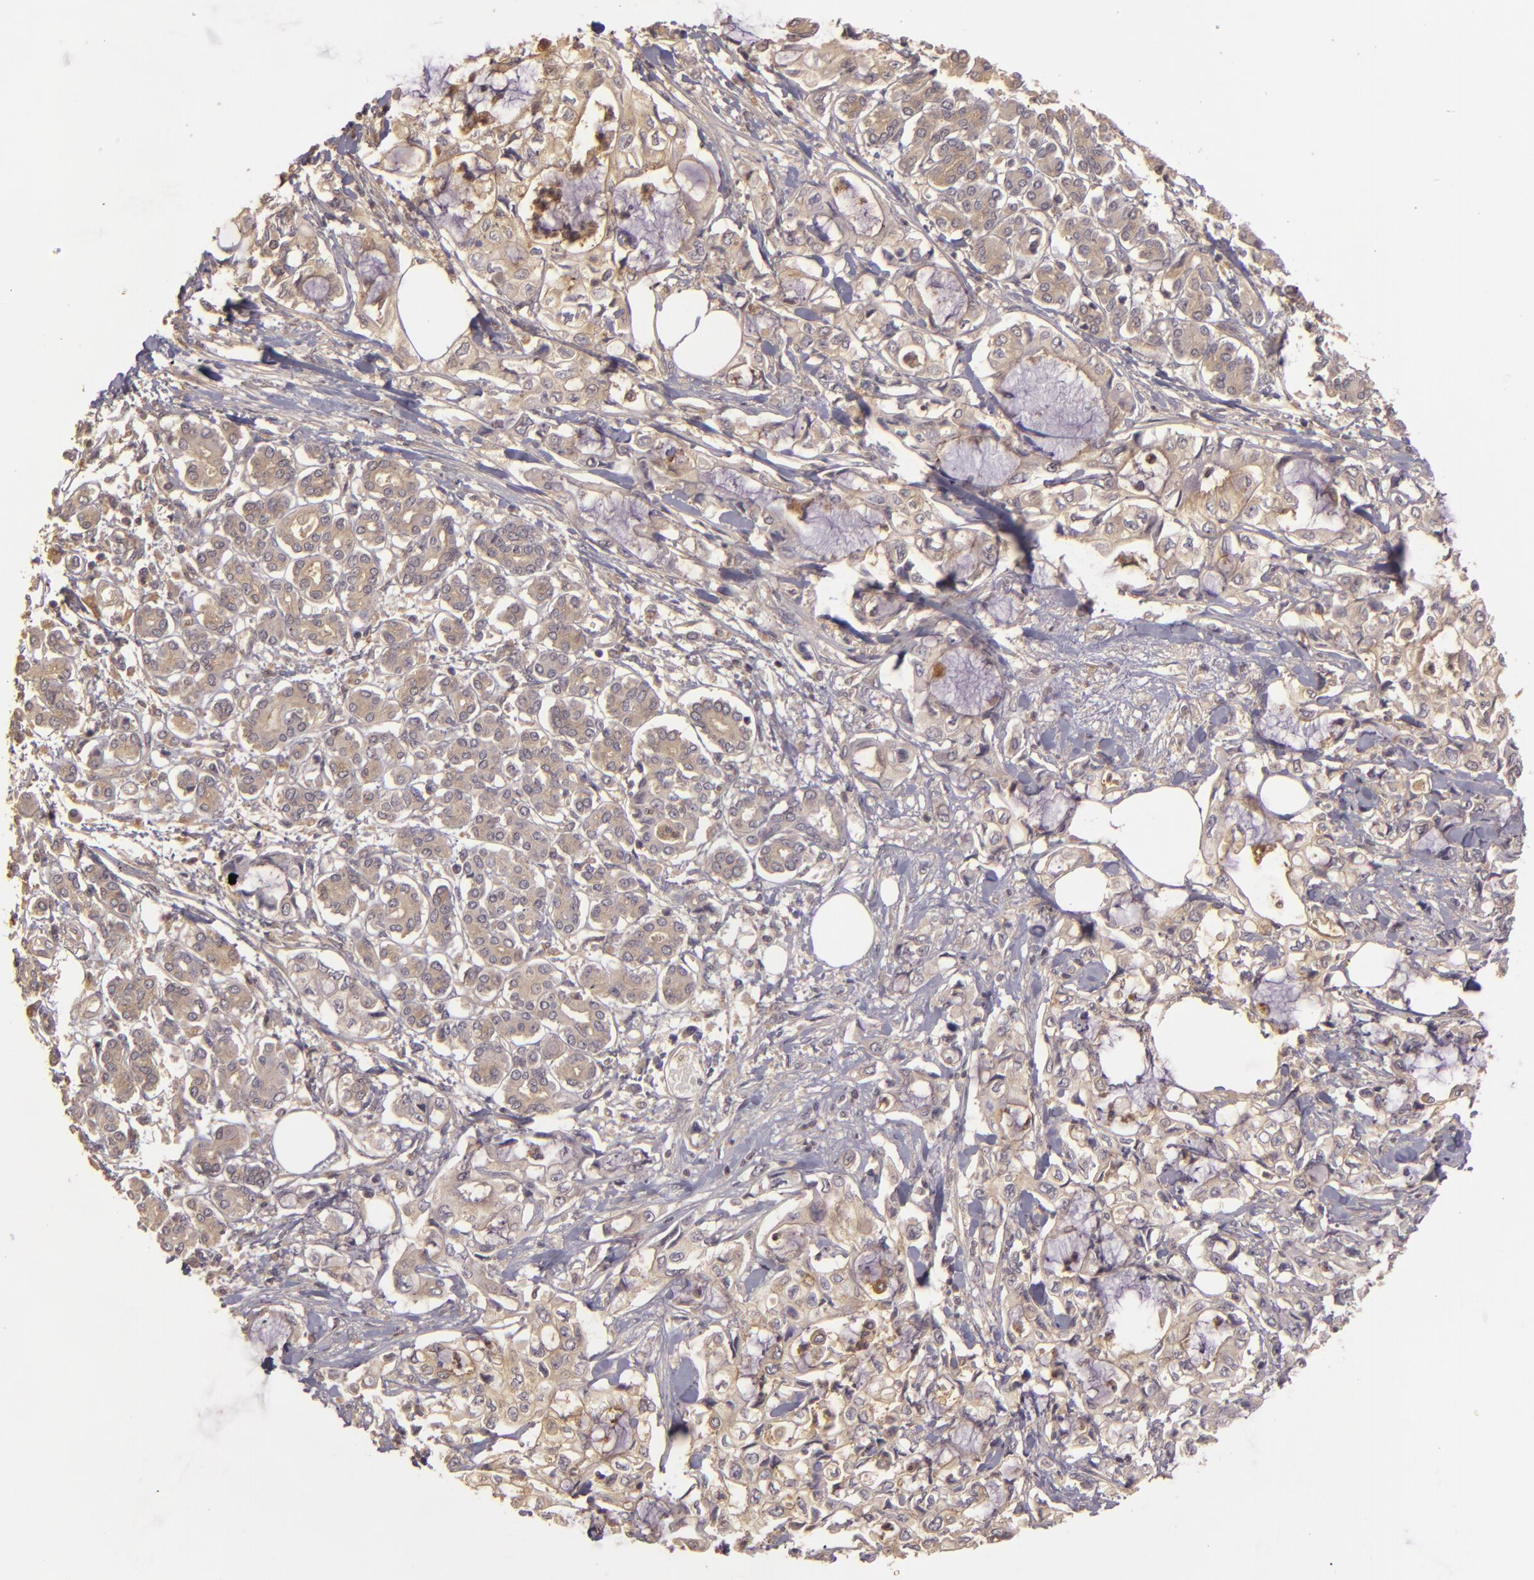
{"staining": {"intensity": "weak", "quantity": ">75%", "location": "cytoplasmic/membranous"}, "tissue": "pancreatic cancer", "cell_type": "Tumor cells", "image_type": "cancer", "snomed": [{"axis": "morphology", "description": "Adenocarcinoma, NOS"}, {"axis": "topography", "description": "Pancreas"}], "caption": "Adenocarcinoma (pancreatic) stained with a brown dye shows weak cytoplasmic/membranous positive positivity in approximately >75% of tumor cells.", "gene": "HRAS", "patient": {"sex": "female", "age": 70}}